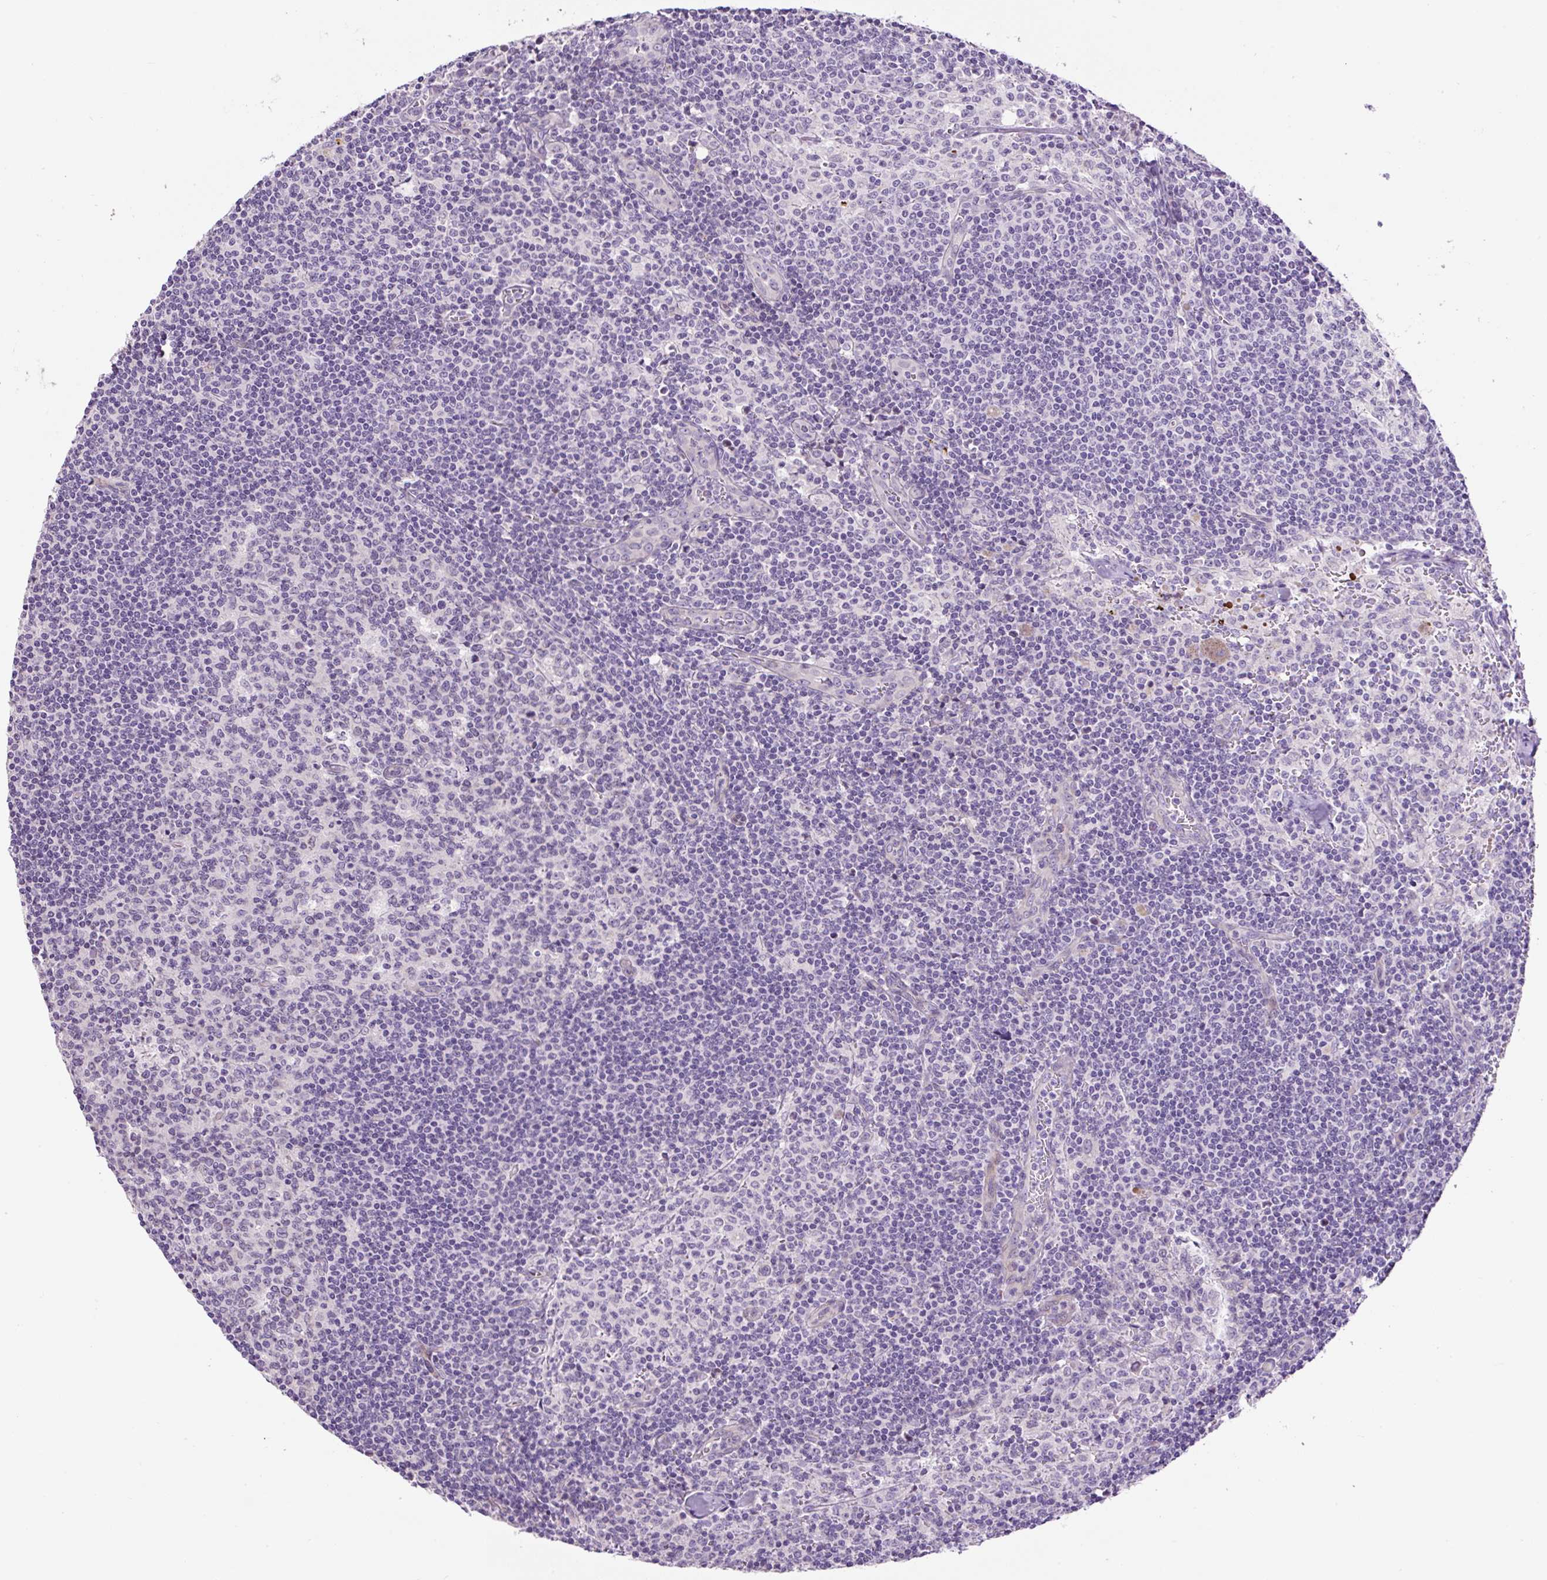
{"staining": {"intensity": "negative", "quantity": "none", "location": "none"}, "tissue": "lymph node", "cell_type": "Germinal center cells", "image_type": "normal", "snomed": [{"axis": "morphology", "description": "Normal tissue, NOS"}, {"axis": "topography", "description": "Lymph node"}], "caption": "IHC image of normal lymph node stained for a protein (brown), which exhibits no expression in germinal center cells.", "gene": "OGDHL", "patient": {"sex": "female", "age": 45}}